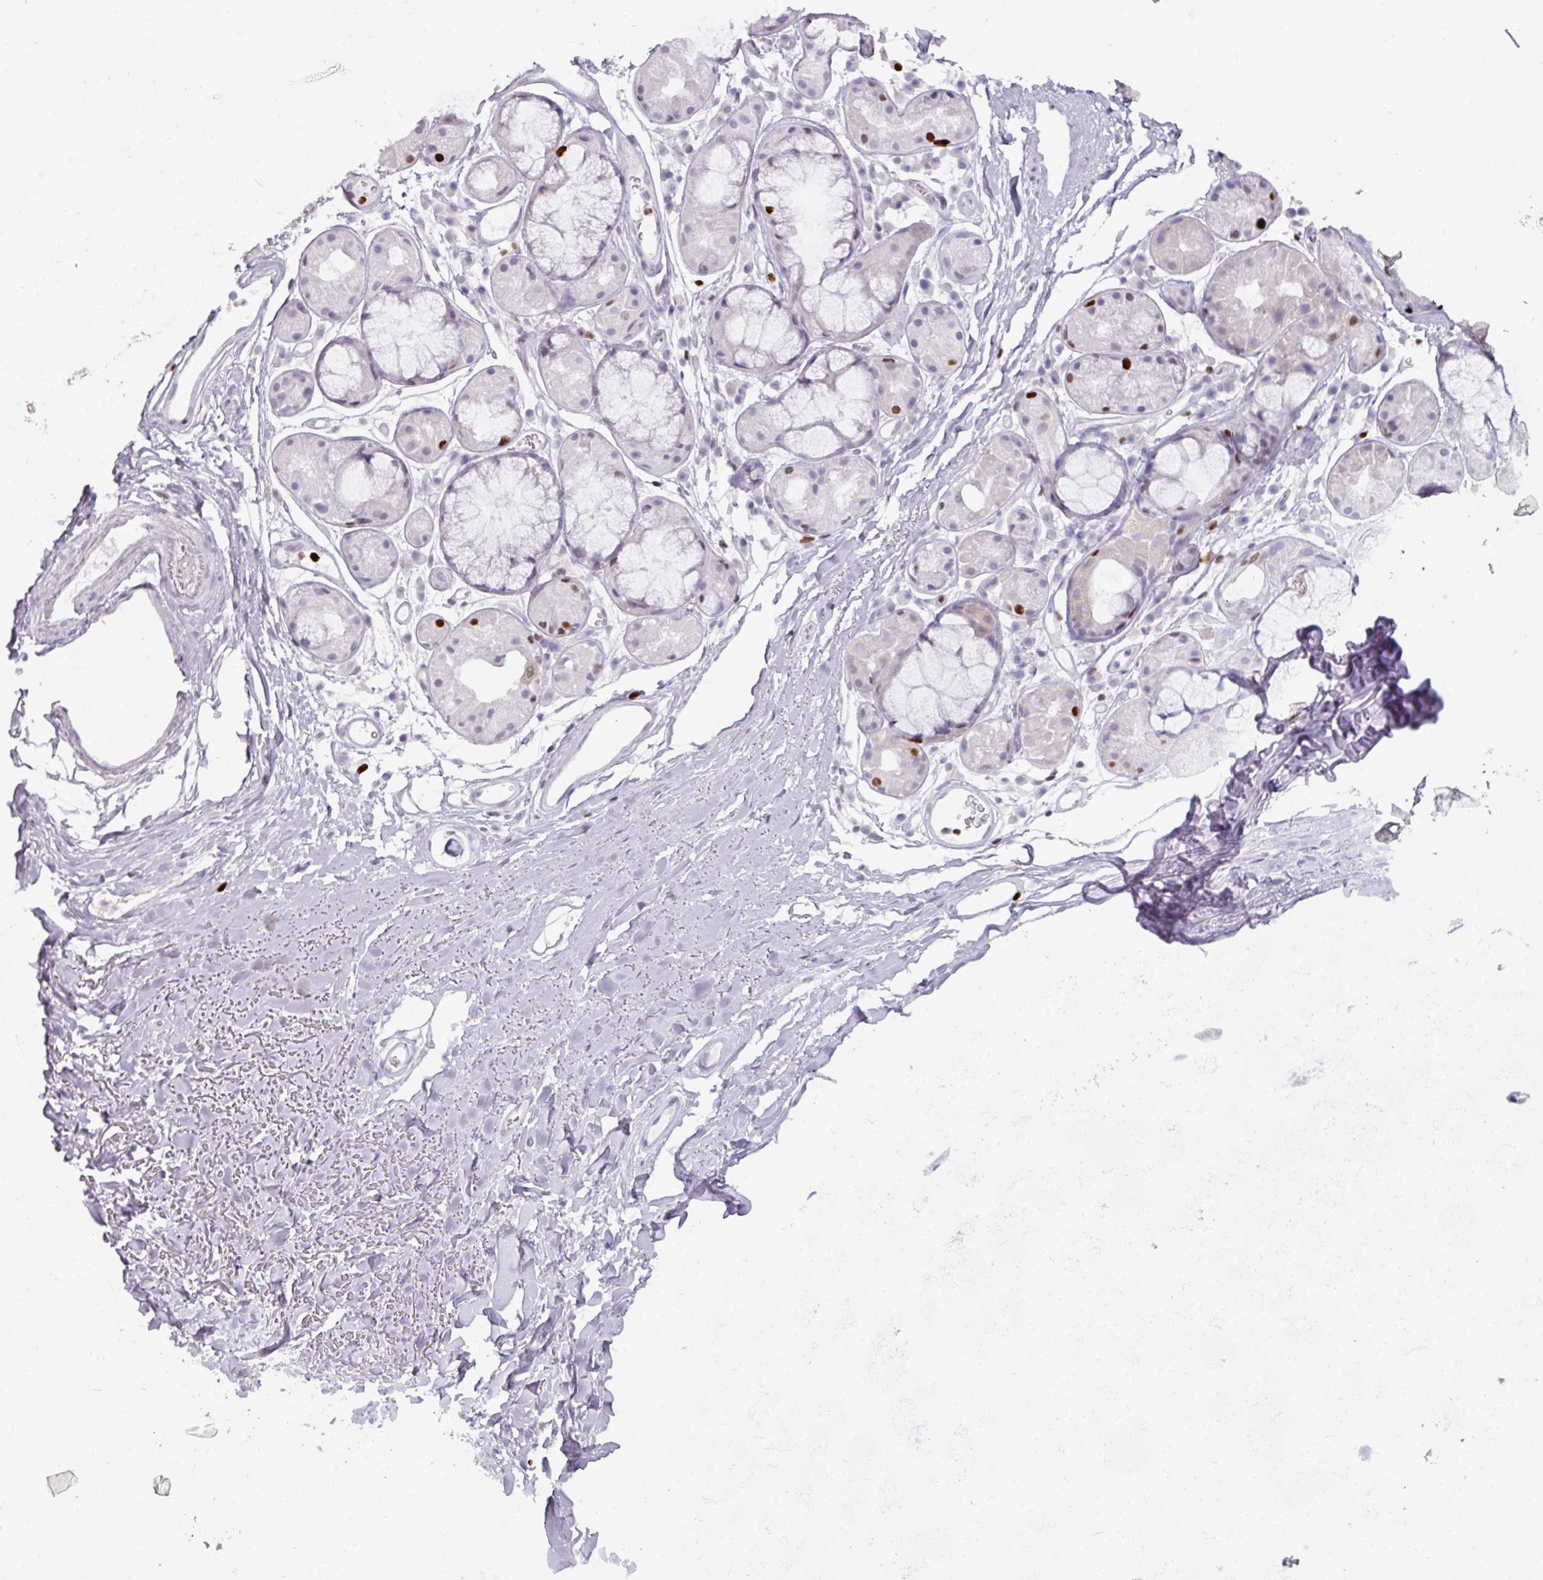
{"staining": {"intensity": "negative", "quantity": "none", "location": "none"}, "tissue": "adipose tissue", "cell_type": "Adipocytes", "image_type": "normal", "snomed": [{"axis": "morphology", "description": "Normal tissue, NOS"}, {"axis": "topography", "description": "Cartilage tissue"}], "caption": "Immunohistochemistry photomicrograph of unremarkable human adipose tissue stained for a protein (brown), which shows no expression in adipocytes. (DAB immunohistochemistry with hematoxylin counter stain).", "gene": "ATAD2", "patient": {"sex": "male", "age": 80}}